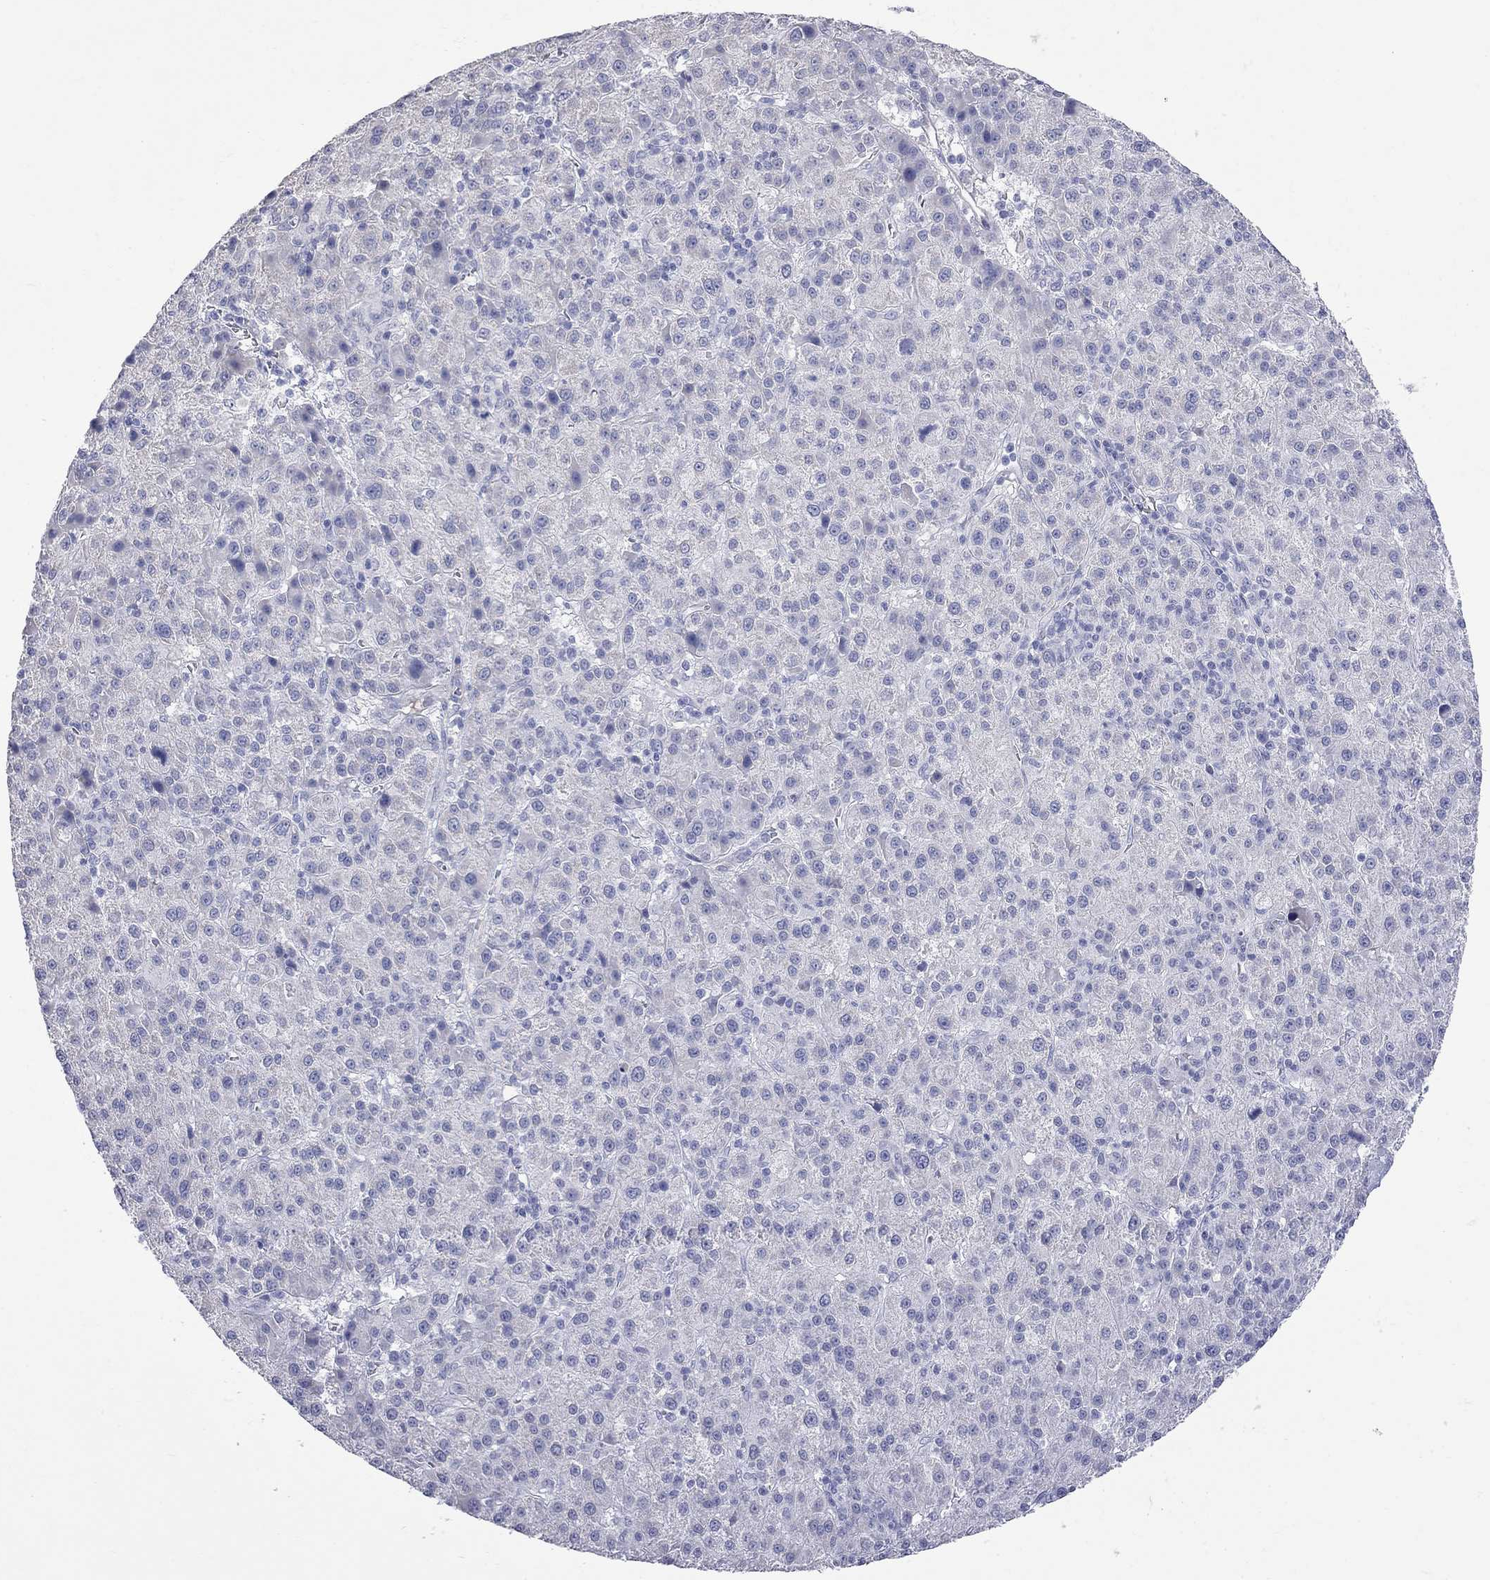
{"staining": {"intensity": "negative", "quantity": "none", "location": "none"}, "tissue": "liver cancer", "cell_type": "Tumor cells", "image_type": "cancer", "snomed": [{"axis": "morphology", "description": "Carcinoma, Hepatocellular, NOS"}, {"axis": "topography", "description": "Liver"}], "caption": "This is a image of IHC staining of liver cancer, which shows no staining in tumor cells.", "gene": "KCND2", "patient": {"sex": "female", "age": 60}}